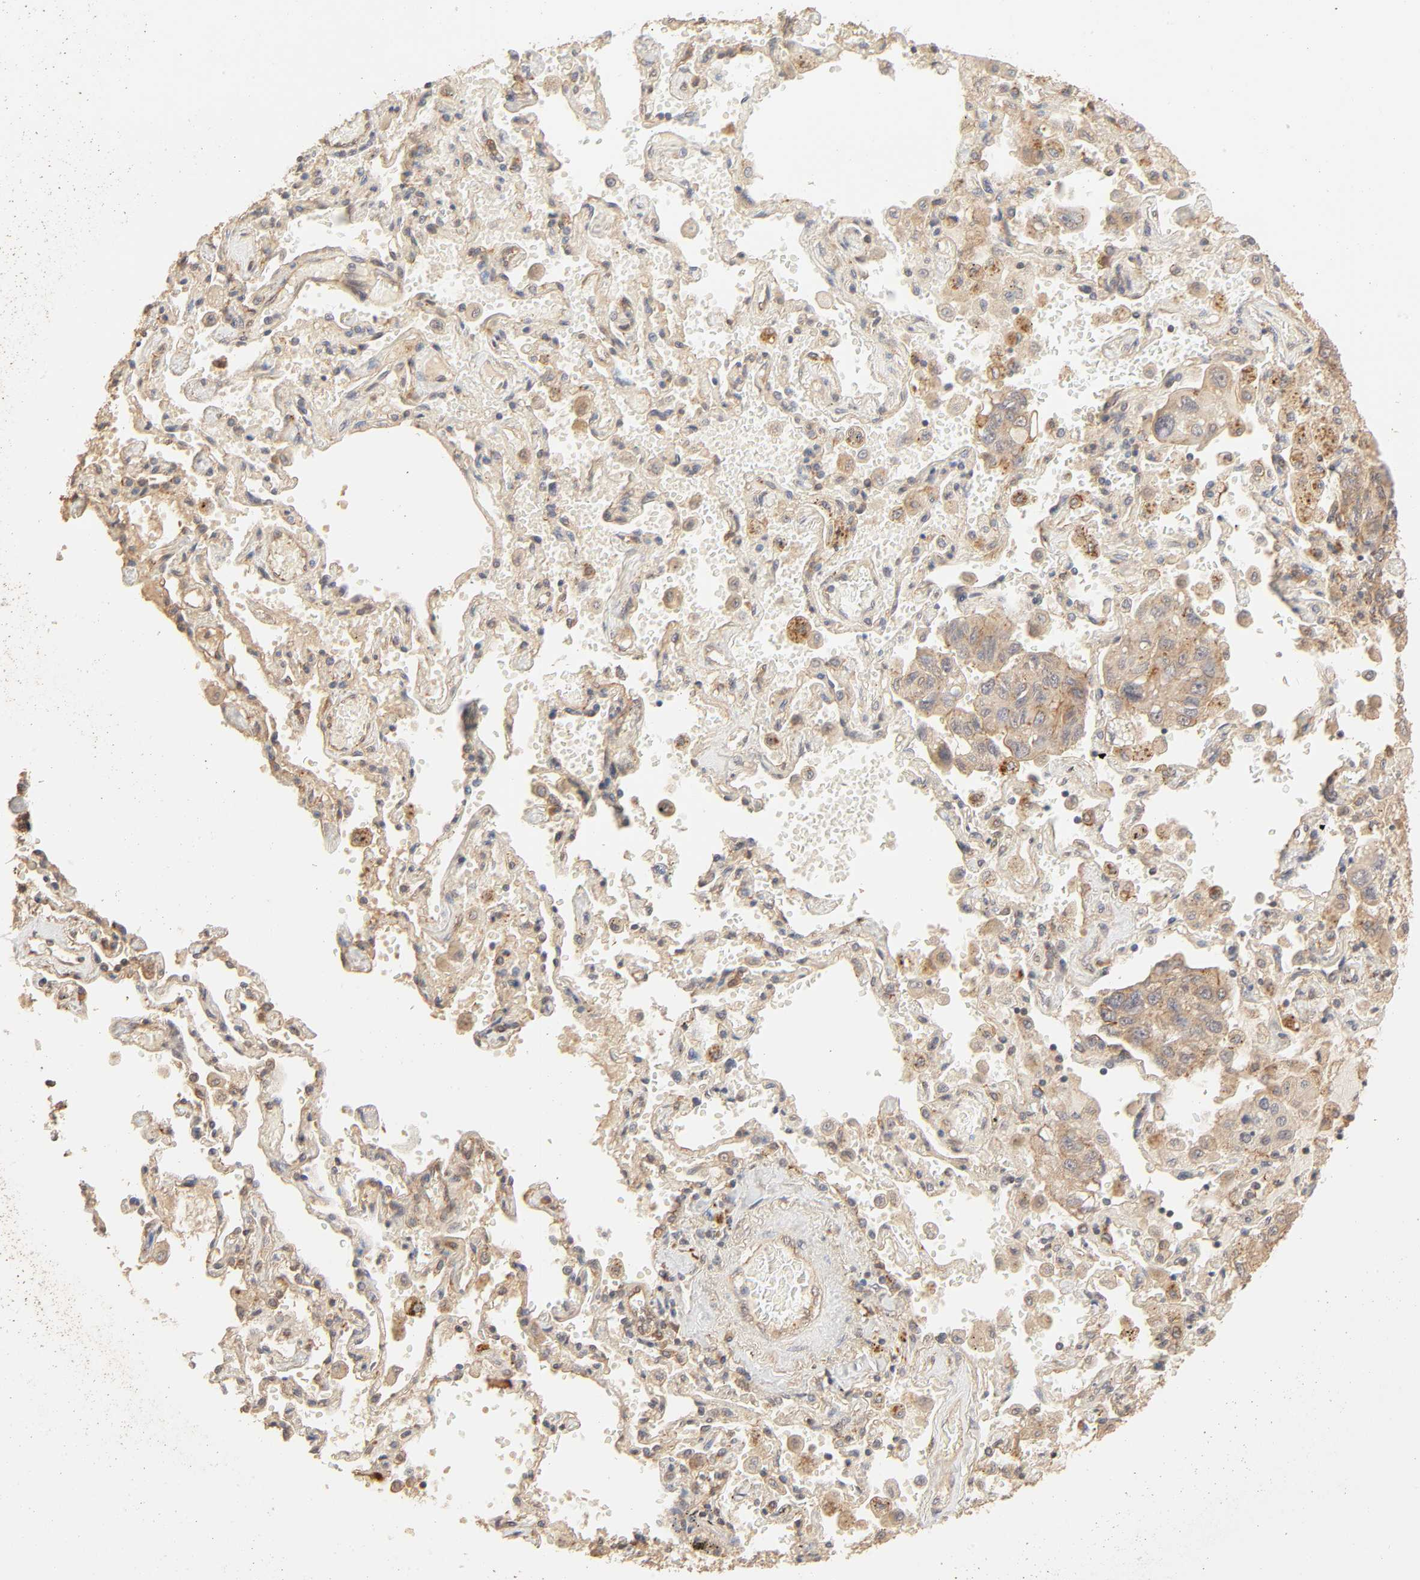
{"staining": {"intensity": "moderate", "quantity": ">75%", "location": "cytoplasmic/membranous"}, "tissue": "lung cancer", "cell_type": "Tumor cells", "image_type": "cancer", "snomed": [{"axis": "morphology", "description": "Adenocarcinoma, NOS"}, {"axis": "topography", "description": "Lung"}], "caption": "This histopathology image displays lung cancer stained with immunohistochemistry (IHC) to label a protein in brown. The cytoplasmic/membranous of tumor cells show moderate positivity for the protein. Nuclei are counter-stained blue.", "gene": "EPS8", "patient": {"sex": "male", "age": 64}}